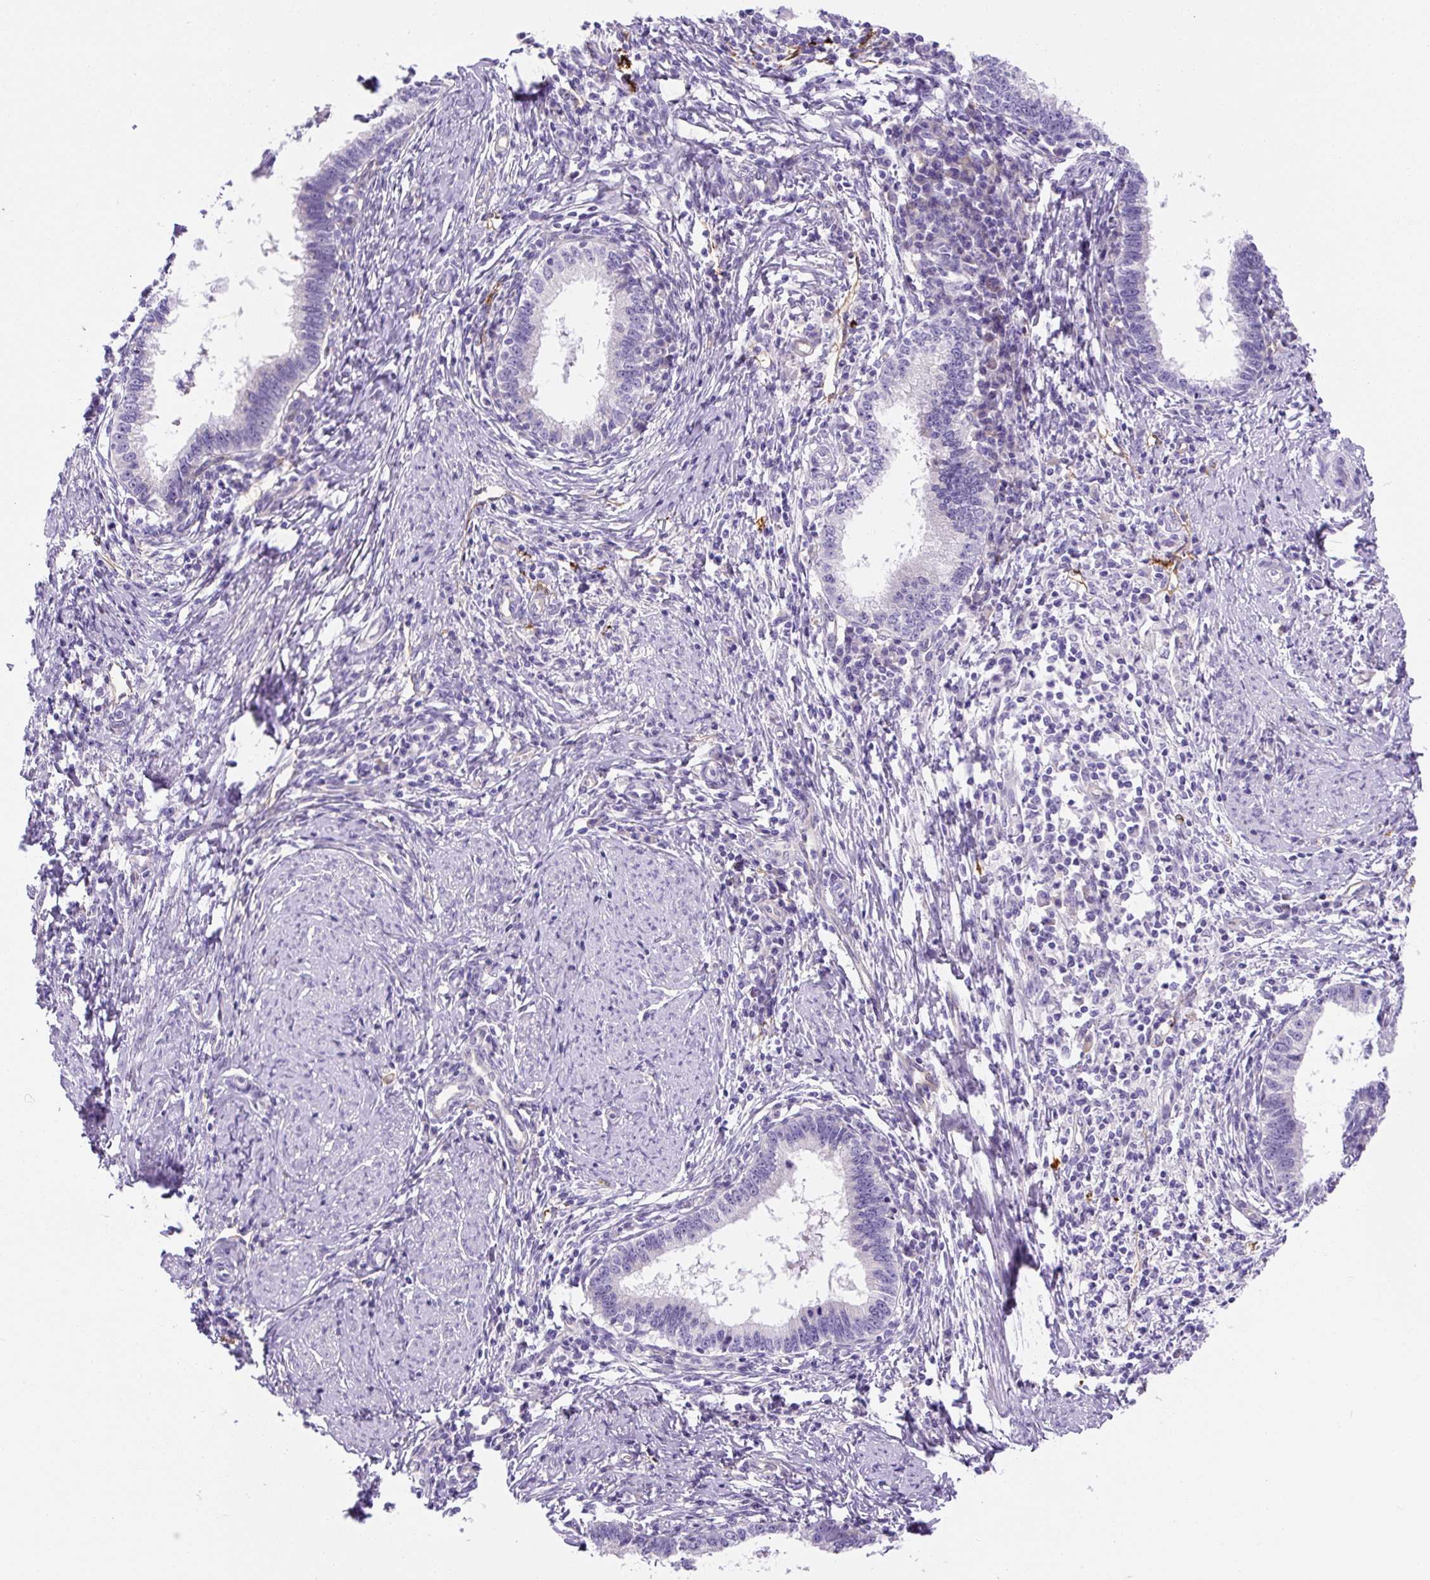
{"staining": {"intensity": "negative", "quantity": "none", "location": "none"}, "tissue": "cervical cancer", "cell_type": "Tumor cells", "image_type": "cancer", "snomed": [{"axis": "morphology", "description": "Adenocarcinoma, NOS"}, {"axis": "topography", "description": "Cervix"}], "caption": "An immunohistochemistry micrograph of cervical cancer (adenocarcinoma) is shown. There is no staining in tumor cells of cervical cancer (adenocarcinoma).", "gene": "ASB4", "patient": {"sex": "female", "age": 36}}